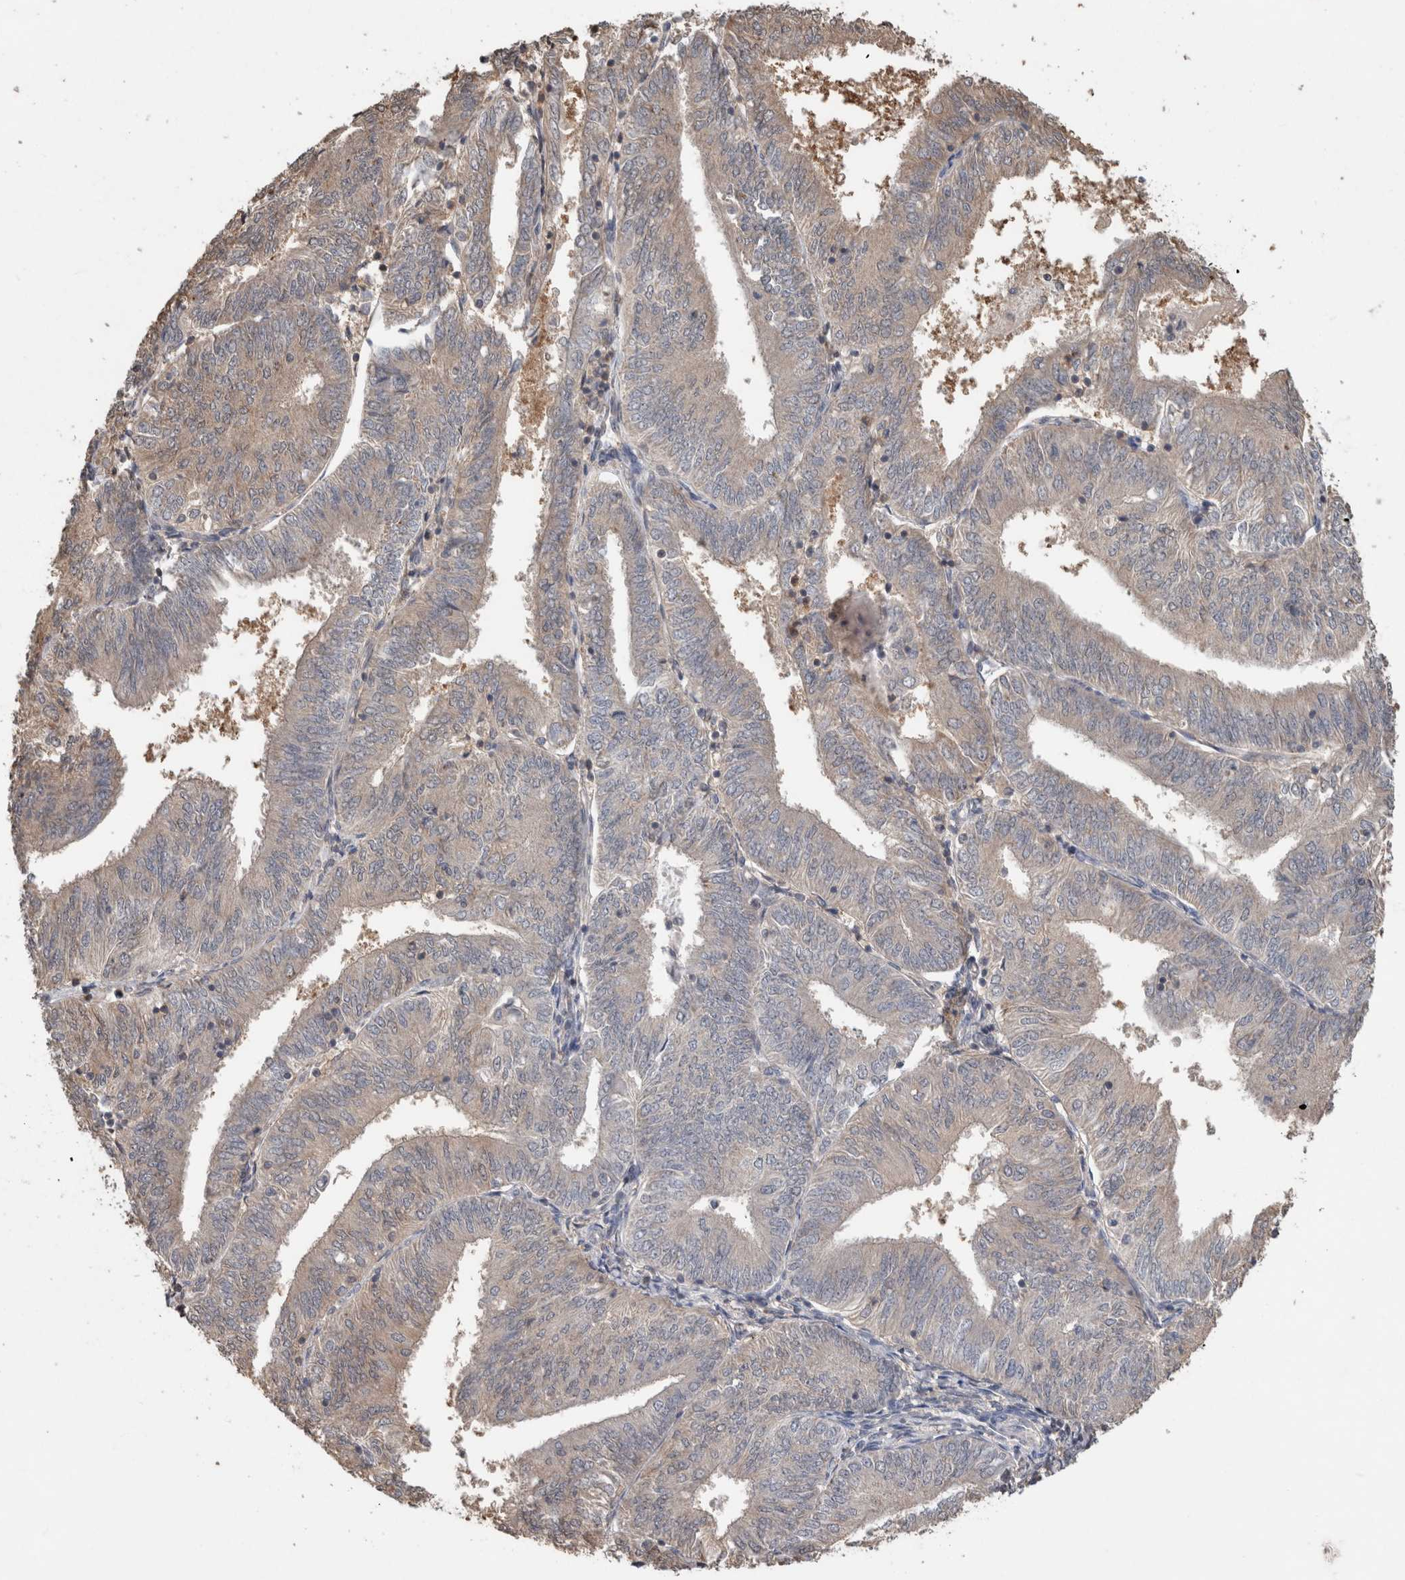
{"staining": {"intensity": "weak", "quantity": "<25%", "location": "cytoplasmic/membranous"}, "tissue": "endometrial cancer", "cell_type": "Tumor cells", "image_type": "cancer", "snomed": [{"axis": "morphology", "description": "Adenocarcinoma, NOS"}, {"axis": "topography", "description": "Endometrium"}], "caption": "Immunohistochemistry (IHC) image of neoplastic tissue: endometrial cancer (adenocarcinoma) stained with DAB (3,3'-diaminobenzidine) exhibits no significant protein staining in tumor cells.", "gene": "TRIM5", "patient": {"sex": "female", "age": 58}}